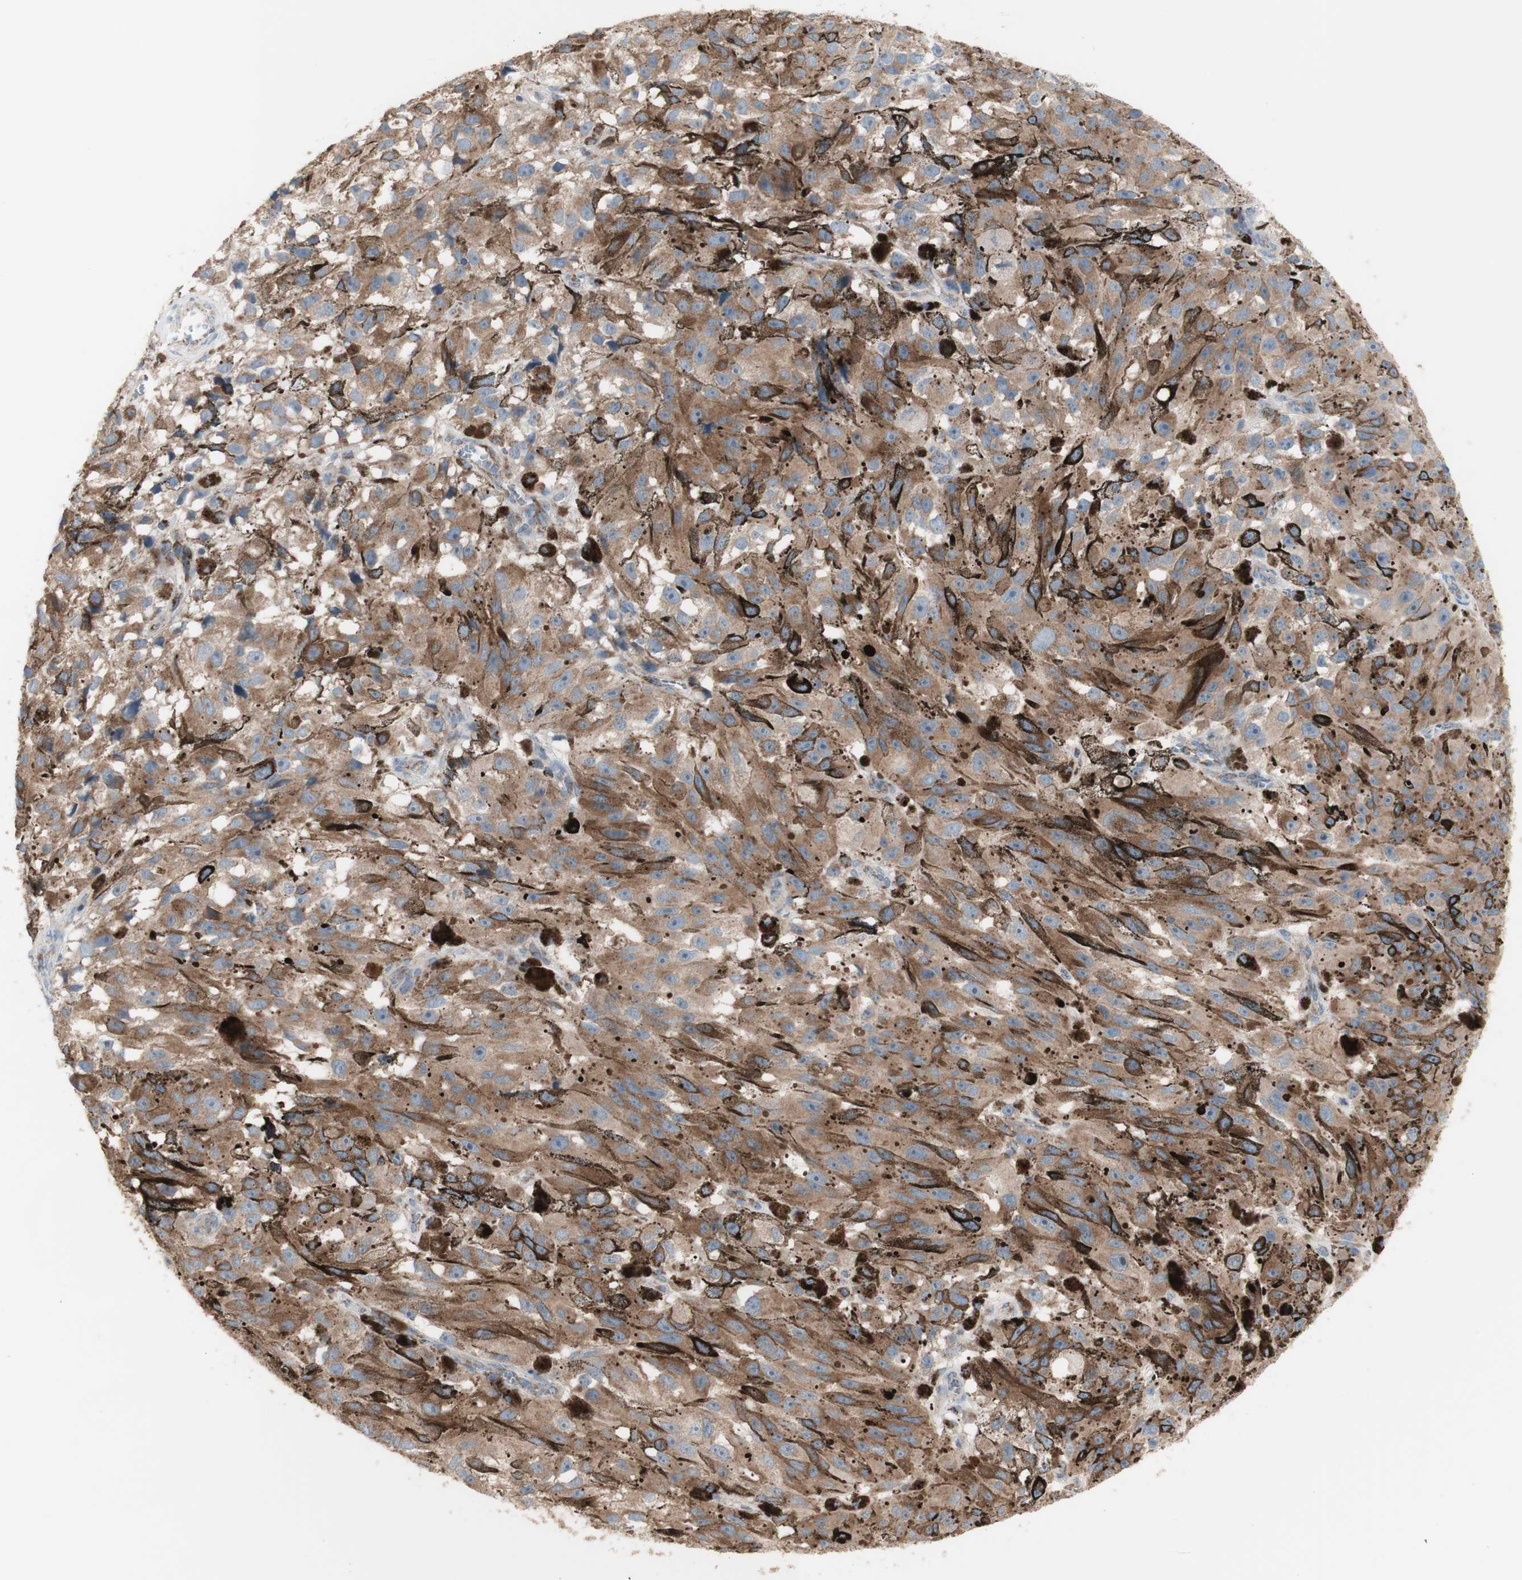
{"staining": {"intensity": "moderate", "quantity": ">75%", "location": "cytoplasmic/membranous"}, "tissue": "melanoma", "cell_type": "Tumor cells", "image_type": "cancer", "snomed": [{"axis": "morphology", "description": "Malignant melanoma, NOS"}, {"axis": "topography", "description": "Skin"}], "caption": "The immunohistochemical stain shows moderate cytoplasmic/membranous staining in tumor cells of melanoma tissue.", "gene": "C3orf52", "patient": {"sex": "female", "age": 104}}